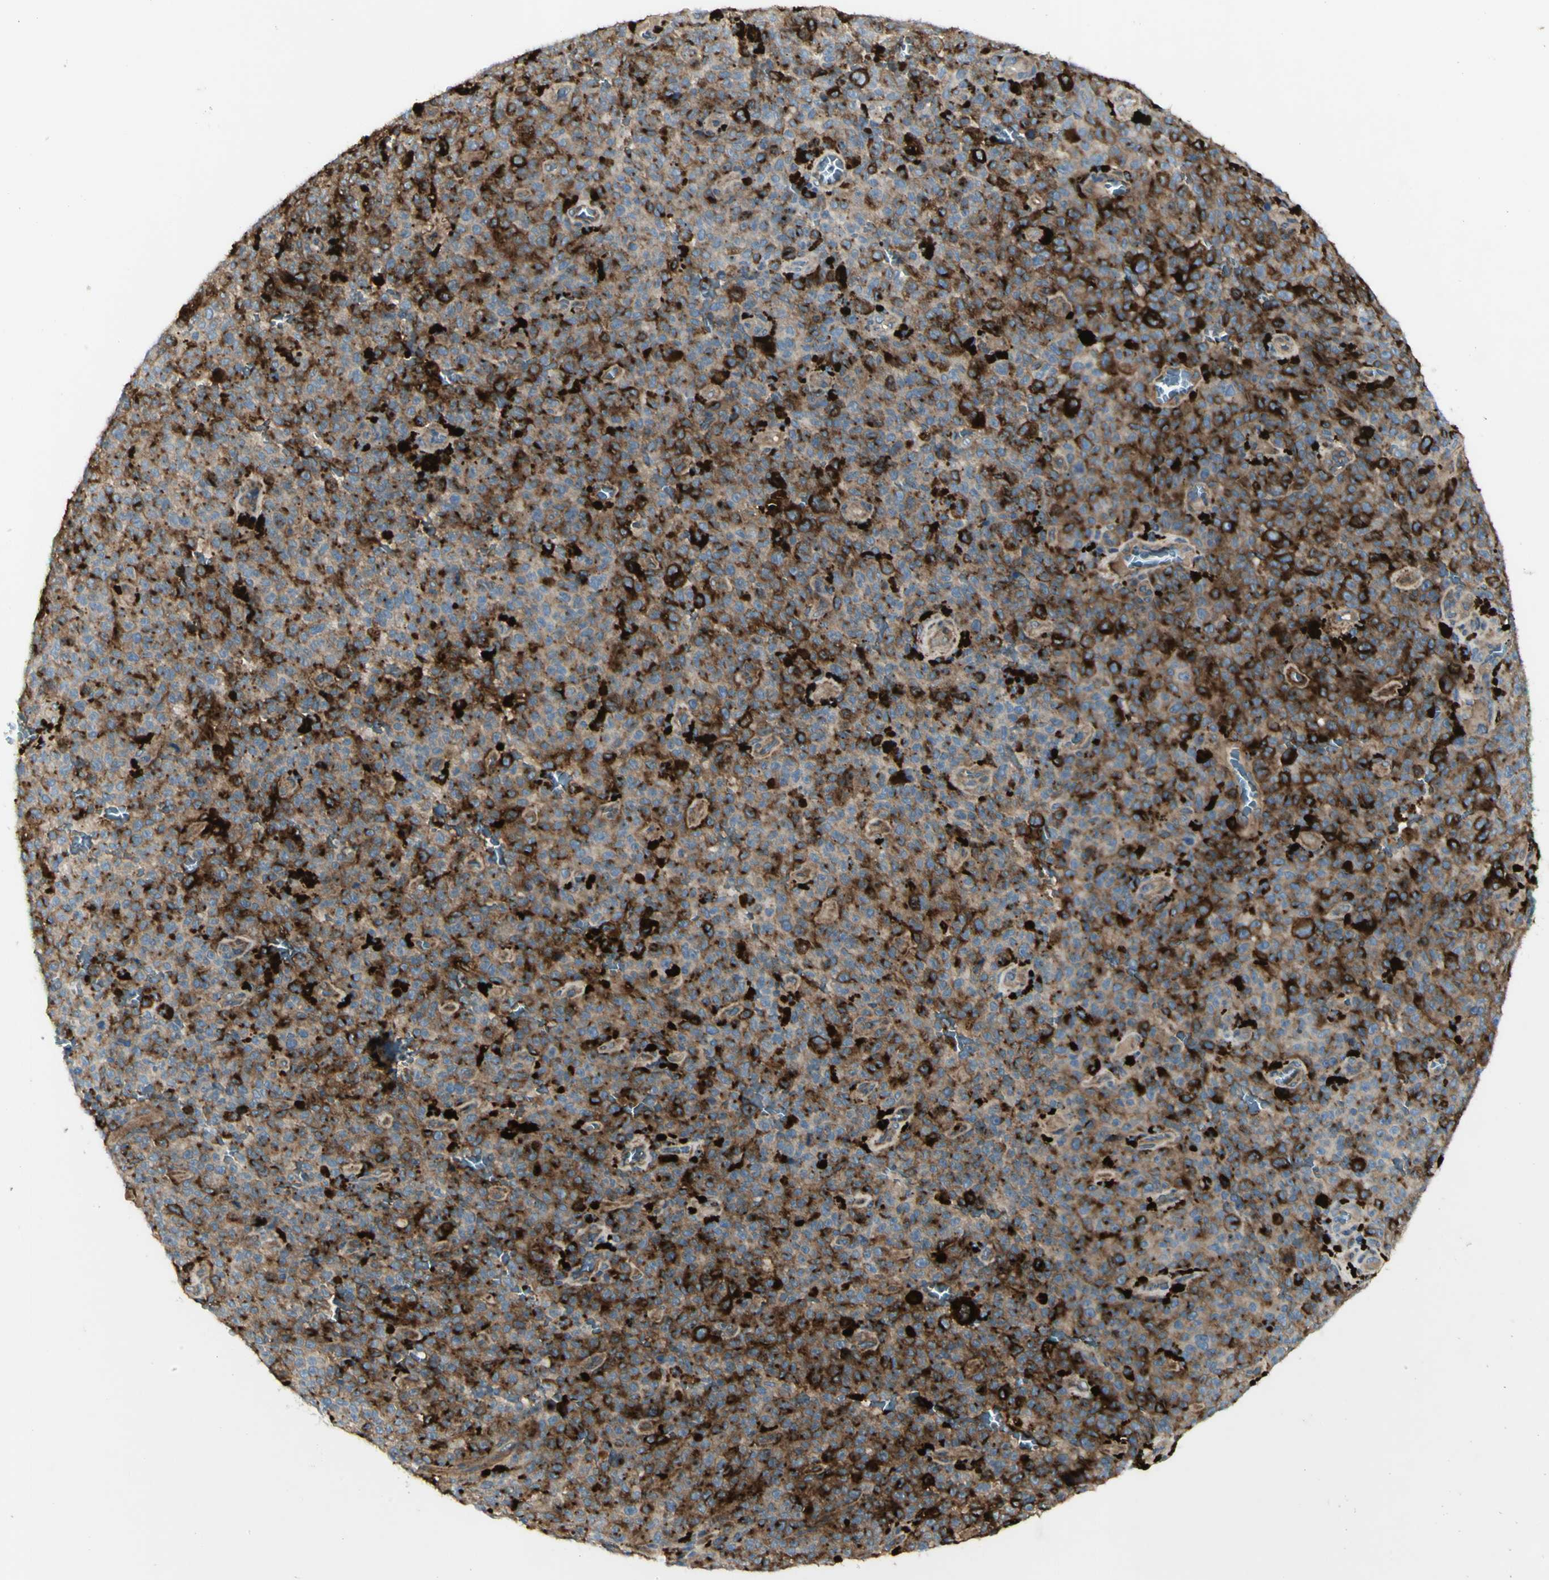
{"staining": {"intensity": "strong", "quantity": "25%-75%", "location": "cytoplasmic/membranous"}, "tissue": "melanoma", "cell_type": "Tumor cells", "image_type": "cancer", "snomed": [{"axis": "morphology", "description": "Malignant melanoma, NOS"}, {"axis": "topography", "description": "Skin"}], "caption": "Protein staining displays strong cytoplasmic/membranous positivity in about 25%-75% of tumor cells in malignant melanoma. (brown staining indicates protein expression, while blue staining denotes nuclei).", "gene": "GDF15", "patient": {"sex": "female", "age": 82}}